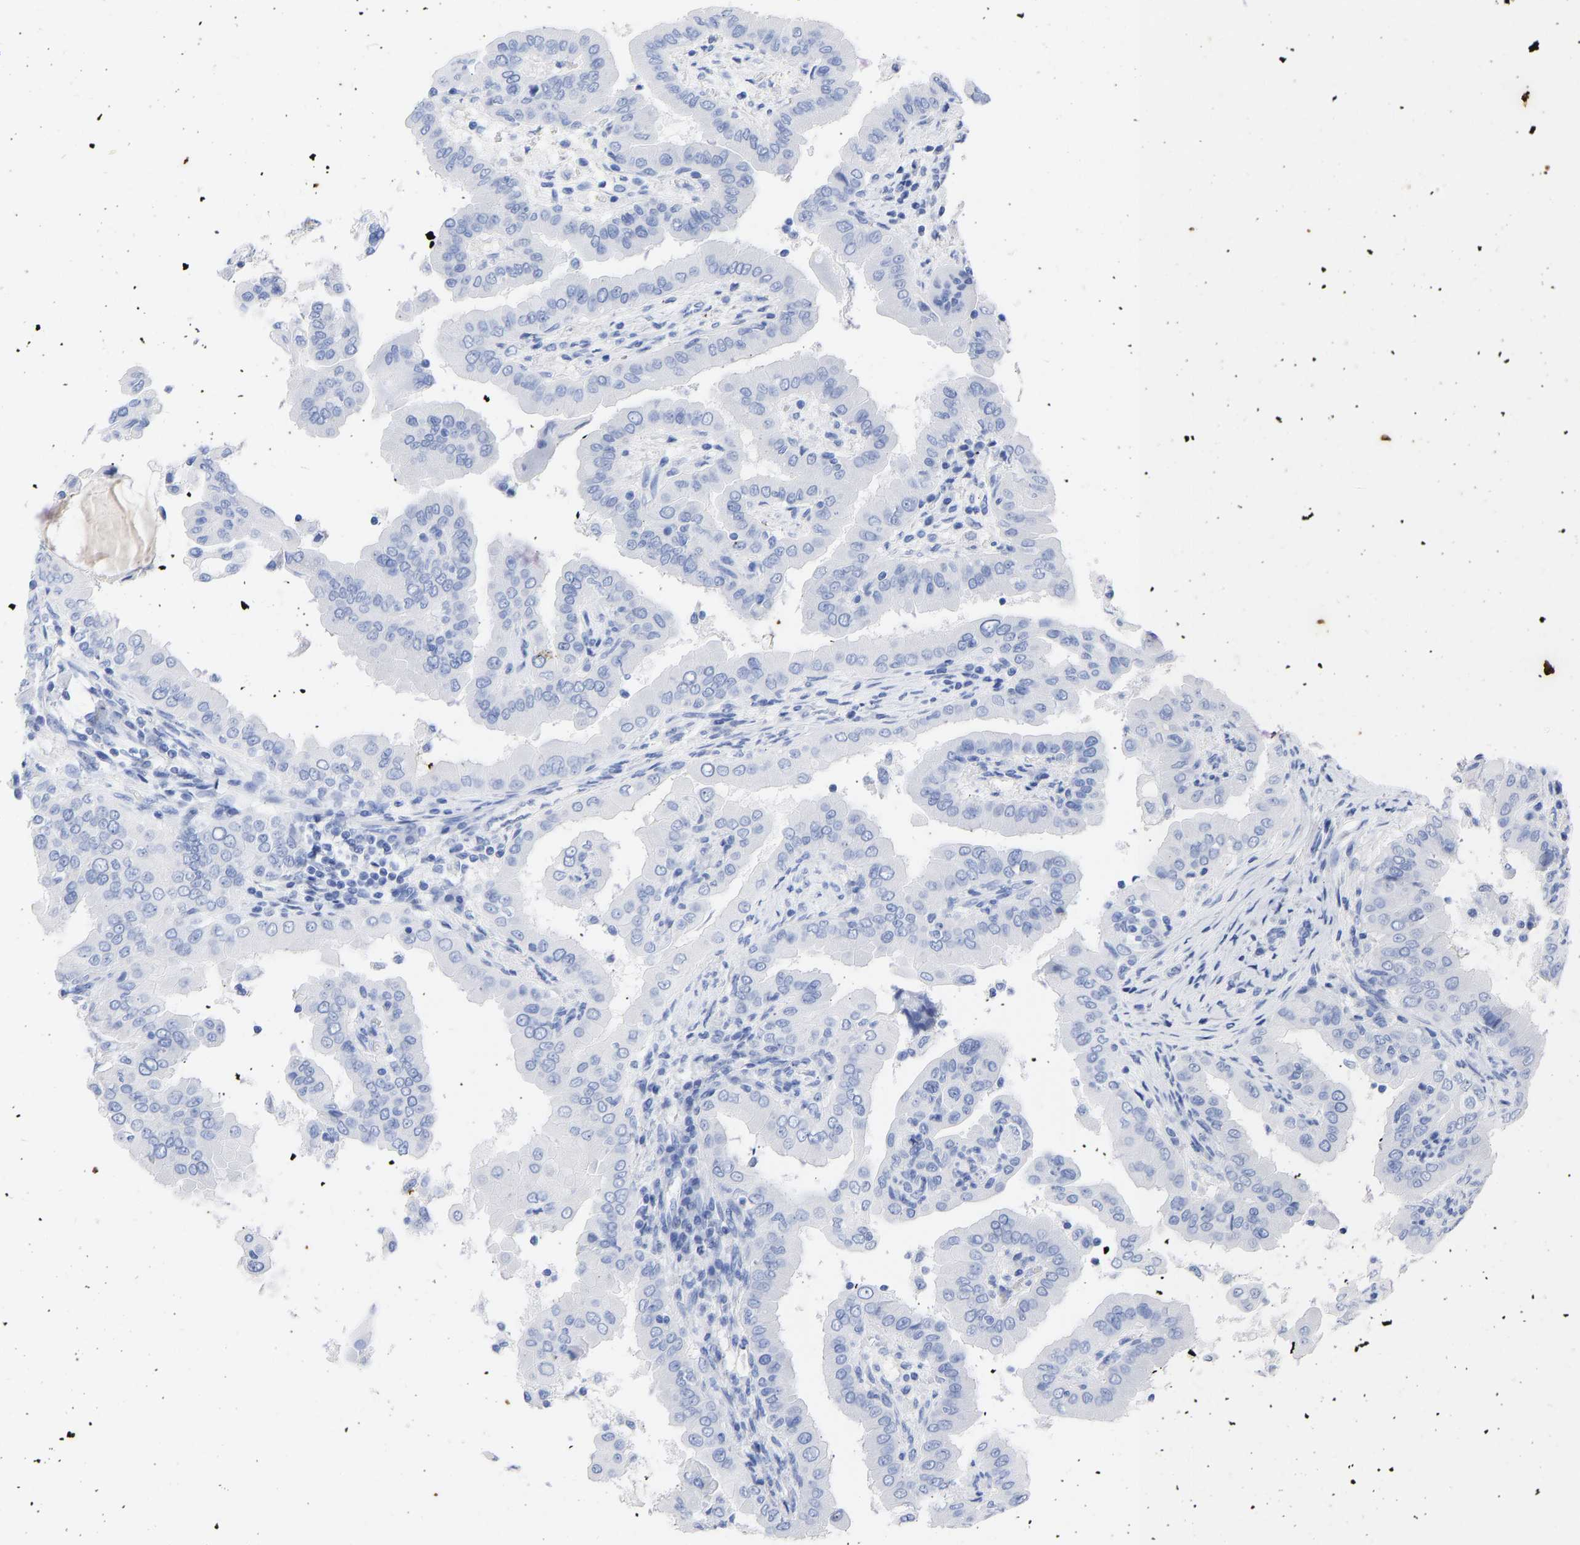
{"staining": {"intensity": "negative", "quantity": "none", "location": "none"}, "tissue": "thyroid cancer", "cell_type": "Tumor cells", "image_type": "cancer", "snomed": [{"axis": "morphology", "description": "Papillary adenocarcinoma, NOS"}, {"axis": "topography", "description": "Thyroid gland"}], "caption": "Immunohistochemical staining of papillary adenocarcinoma (thyroid) shows no significant expression in tumor cells.", "gene": "KRT1", "patient": {"sex": "male", "age": 33}}